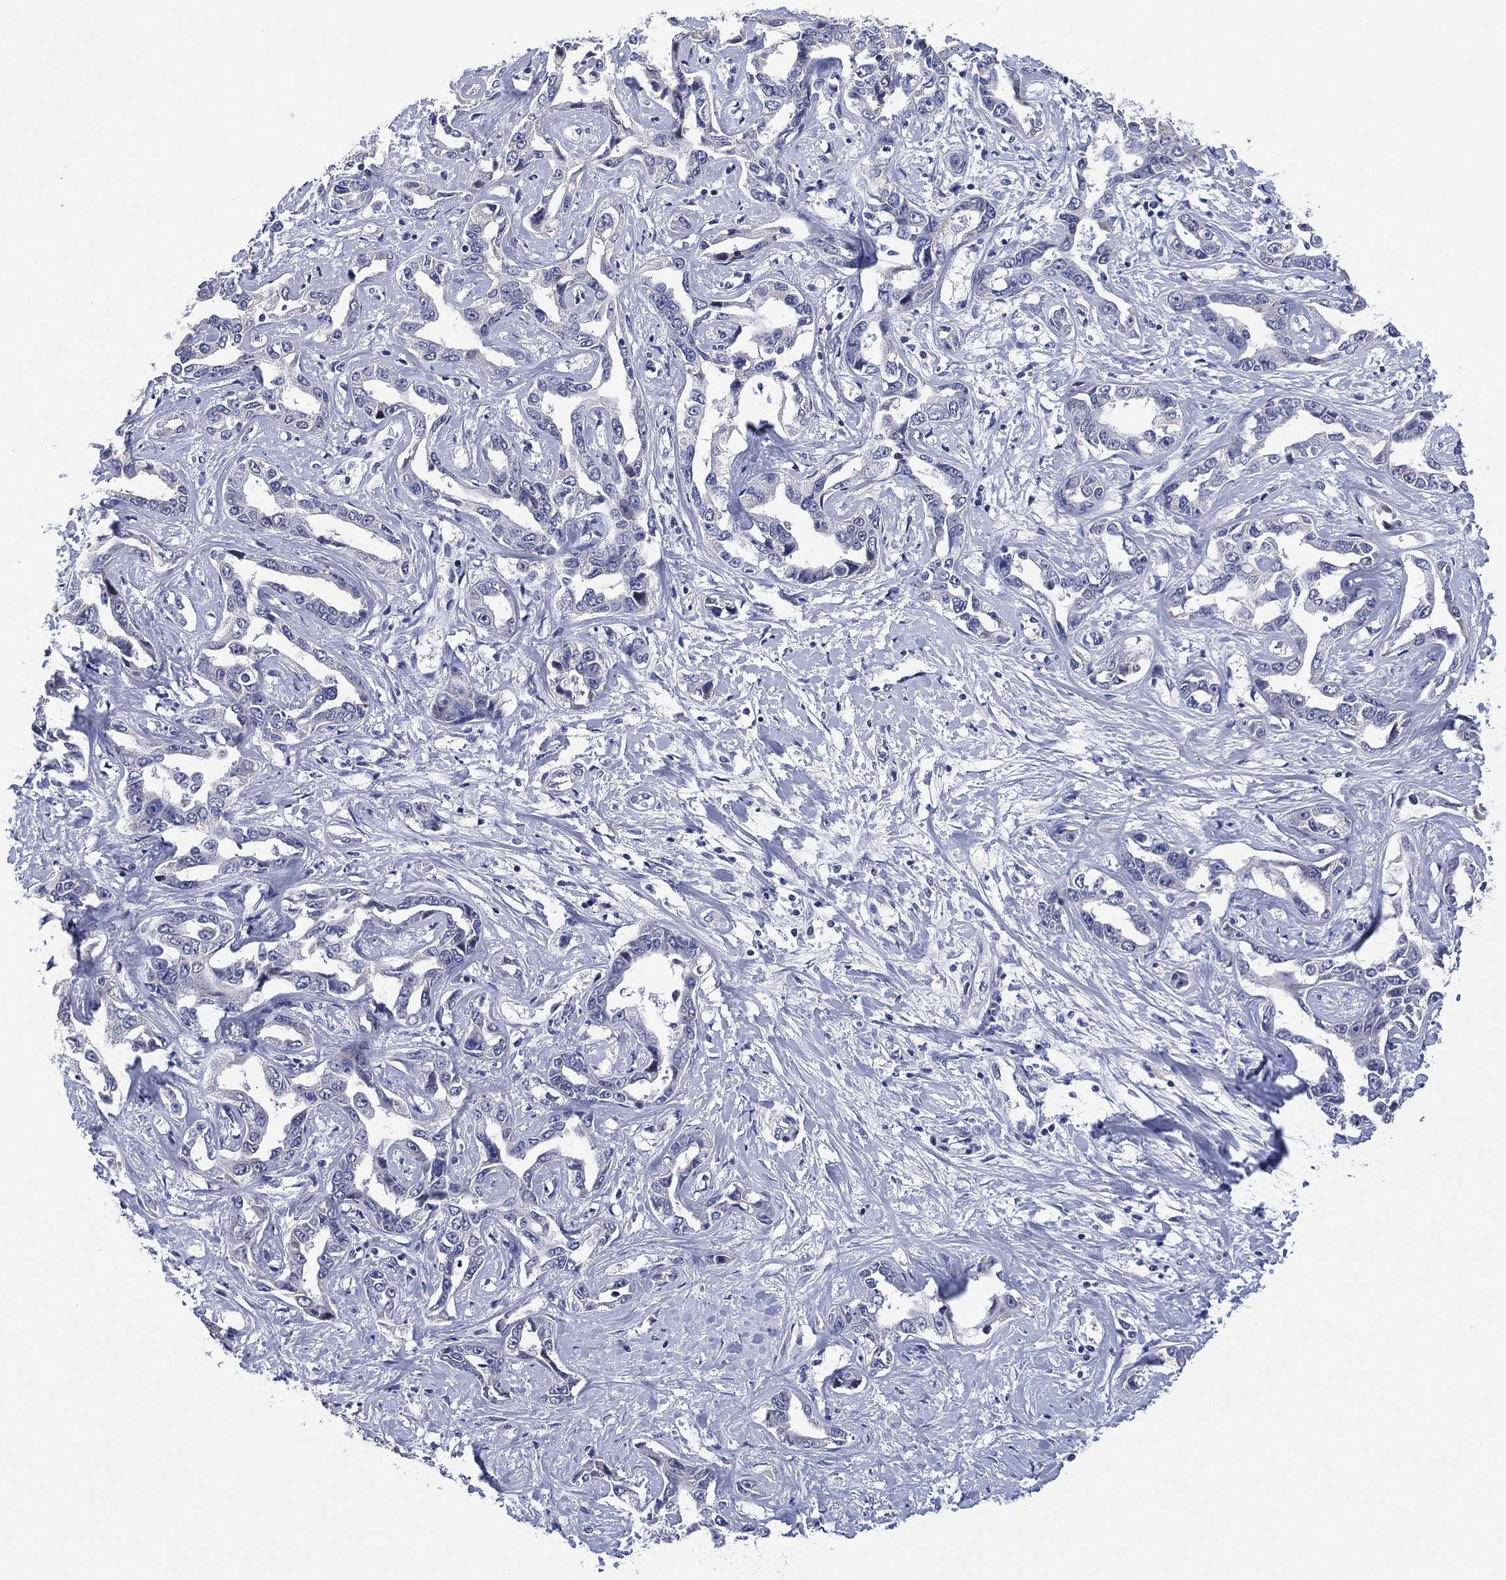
{"staining": {"intensity": "negative", "quantity": "none", "location": "none"}, "tissue": "liver cancer", "cell_type": "Tumor cells", "image_type": "cancer", "snomed": [{"axis": "morphology", "description": "Cholangiocarcinoma"}, {"axis": "topography", "description": "Liver"}], "caption": "Immunohistochemical staining of human liver cancer (cholangiocarcinoma) reveals no significant staining in tumor cells.", "gene": "CLIP3", "patient": {"sex": "male", "age": 59}}